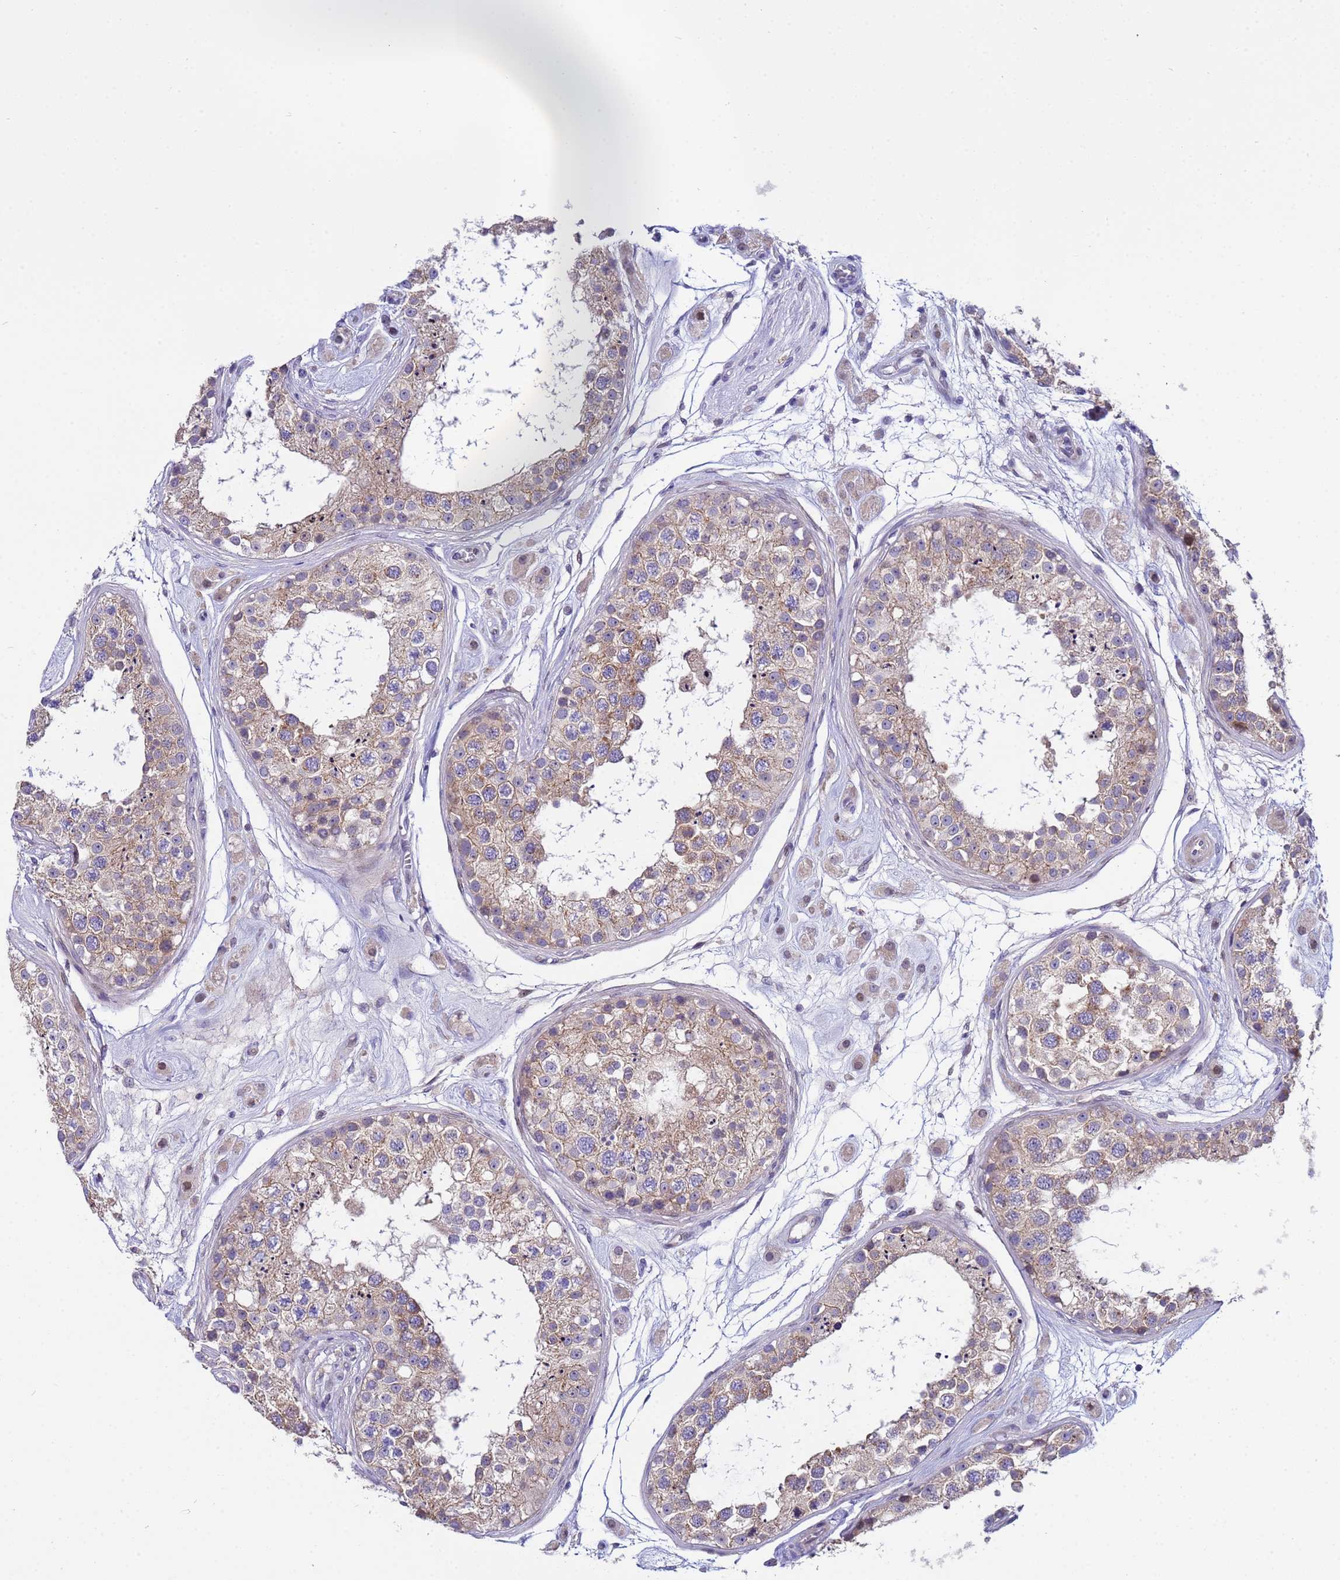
{"staining": {"intensity": "moderate", "quantity": "25%-75%", "location": "cytoplasmic/membranous"}, "tissue": "testis", "cell_type": "Cells in seminiferous ducts", "image_type": "normal", "snomed": [{"axis": "morphology", "description": "Normal tissue, NOS"}, {"axis": "topography", "description": "Testis"}], "caption": "Moderate cytoplasmic/membranous expression is present in approximately 25%-75% of cells in seminiferous ducts in normal testis. (DAB (3,3'-diaminobenzidine) IHC, brown staining for protein, blue staining for nuclei).", "gene": "IGSF11", "patient": {"sex": "male", "age": 25}}